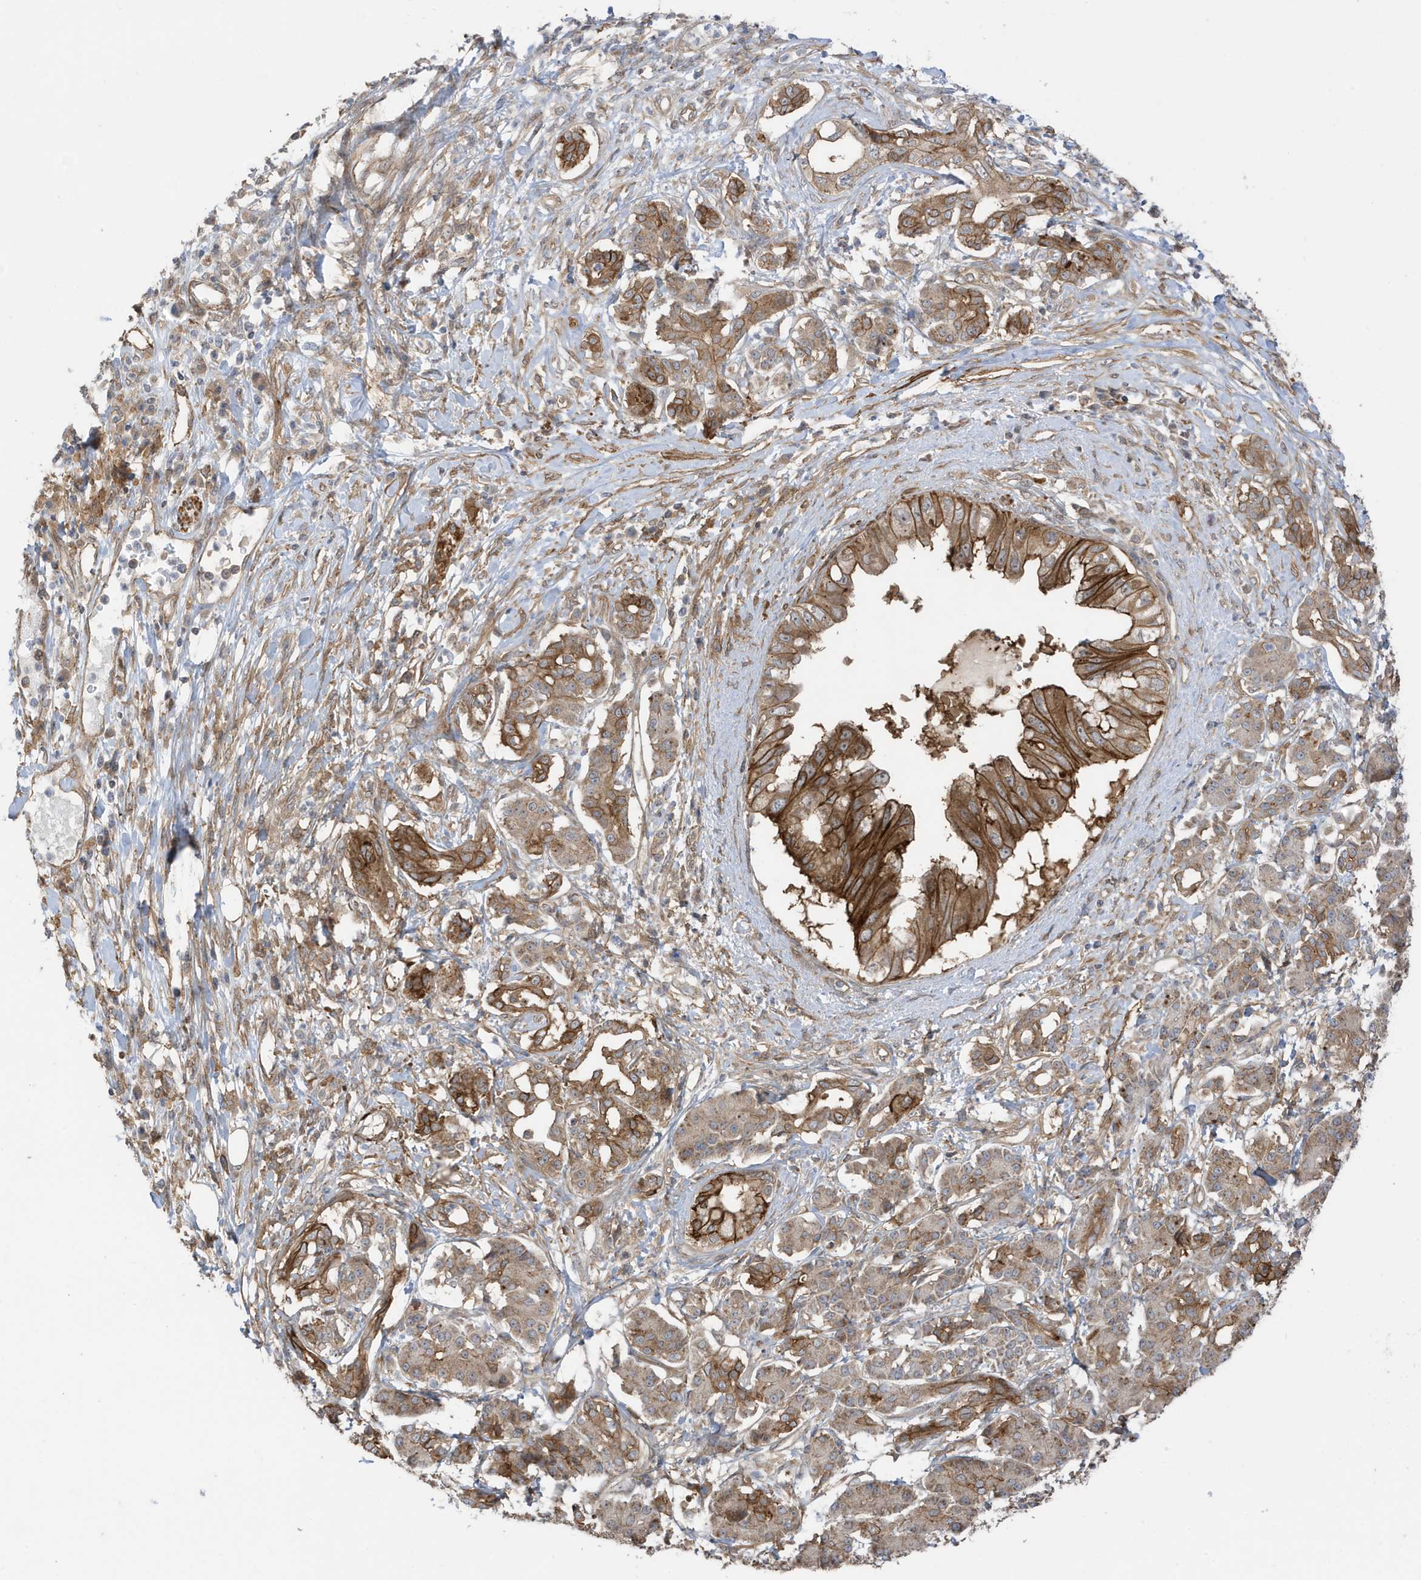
{"staining": {"intensity": "moderate", "quantity": ">75%", "location": "cytoplasmic/membranous"}, "tissue": "pancreatic cancer", "cell_type": "Tumor cells", "image_type": "cancer", "snomed": [{"axis": "morphology", "description": "Adenocarcinoma, NOS"}, {"axis": "topography", "description": "Pancreas"}], "caption": "Immunohistochemistry staining of pancreatic cancer (adenocarcinoma), which shows medium levels of moderate cytoplasmic/membranous staining in about >75% of tumor cells indicating moderate cytoplasmic/membranous protein positivity. The staining was performed using DAB (brown) for protein detection and nuclei were counterstained in hematoxylin (blue).", "gene": "CDC42EP3", "patient": {"sex": "female", "age": 56}}